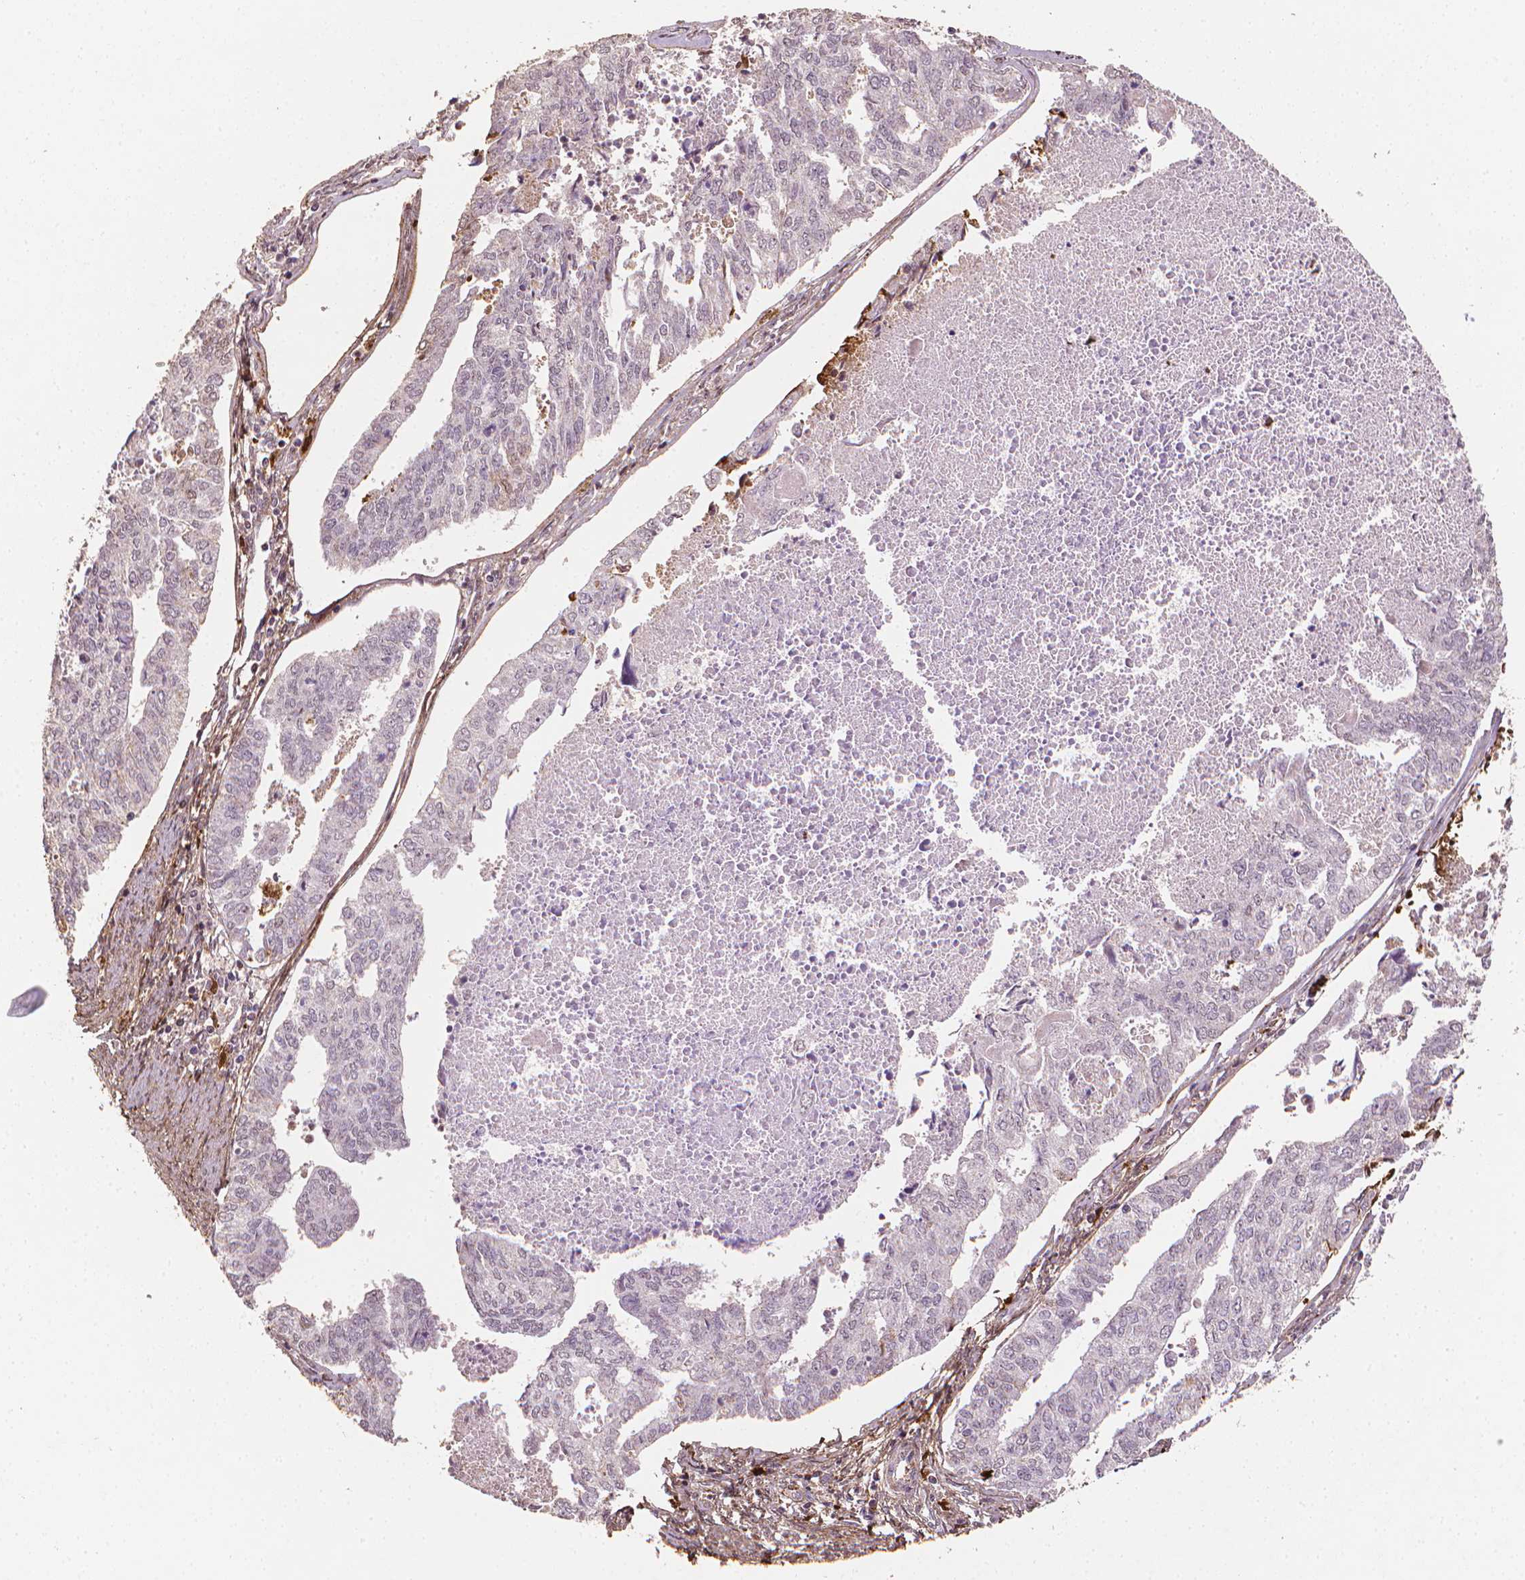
{"staining": {"intensity": "negative", "quantity": "none", "location": "none"}, "tissue": "endometrial cancer", "cell_type": "Tumor cells", "image_type": "cancer", "snomed": [{"axis": "morphology", "description": "Adenocarcinoma, NOS"}, {"axis": "topography", "description": "Endometrium"}], "caption": "IHC histopathology image of human endometrial cancer (adenocarcinoma) stained for a protein (brown), which shows no expression in tumor cells.", "gene": "DCN", "patient": {"sex": "female", "age": 73}}